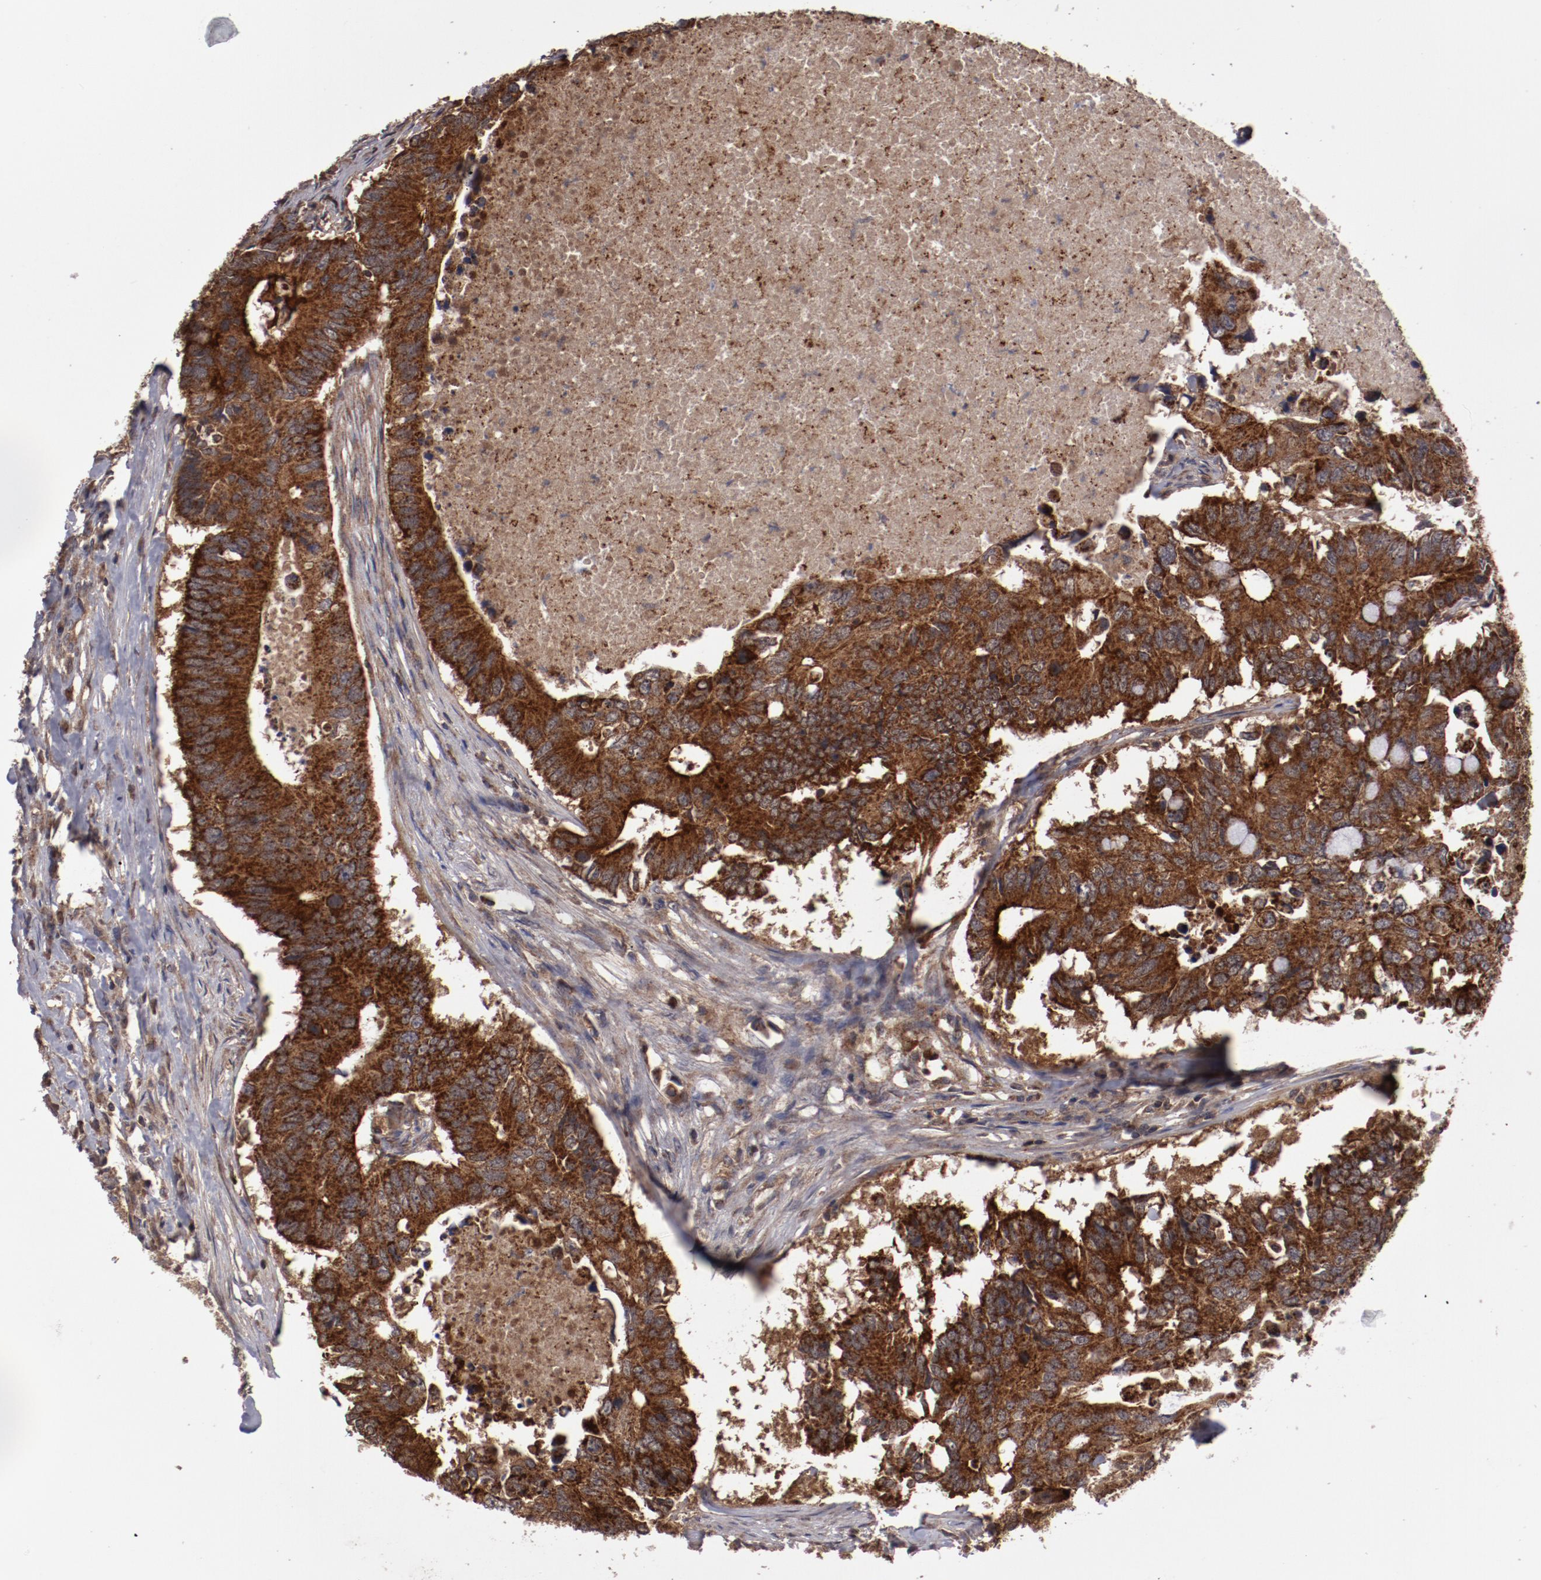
{"staining": {"intensity": "strong", "quantity": ">75%", "location": "cytoplasmic/membranous"}, "tissue": "colorectal cancer", "cell_type": "Tumor cells", "image_type": "cancer", "snomed": [{"axis": "morphology", "description": "Adenocarcinoma, NOS"}, {"axis": "topography", "description": "Colon"}], "caption": "Immunohistochemistry (IHC) image of neoplastic tissue: human adenocarcinoma (colorectal) stained using immunohistochemistry (IHC) displays high levels of strong protein expression localized specifically in the cytoplasmic/membranous of tumor cells, appearing as a cytoplasmic/membranous brown color.", "gene": "RPS6KA6", "patient": {"sex": "male", "age": 71}}